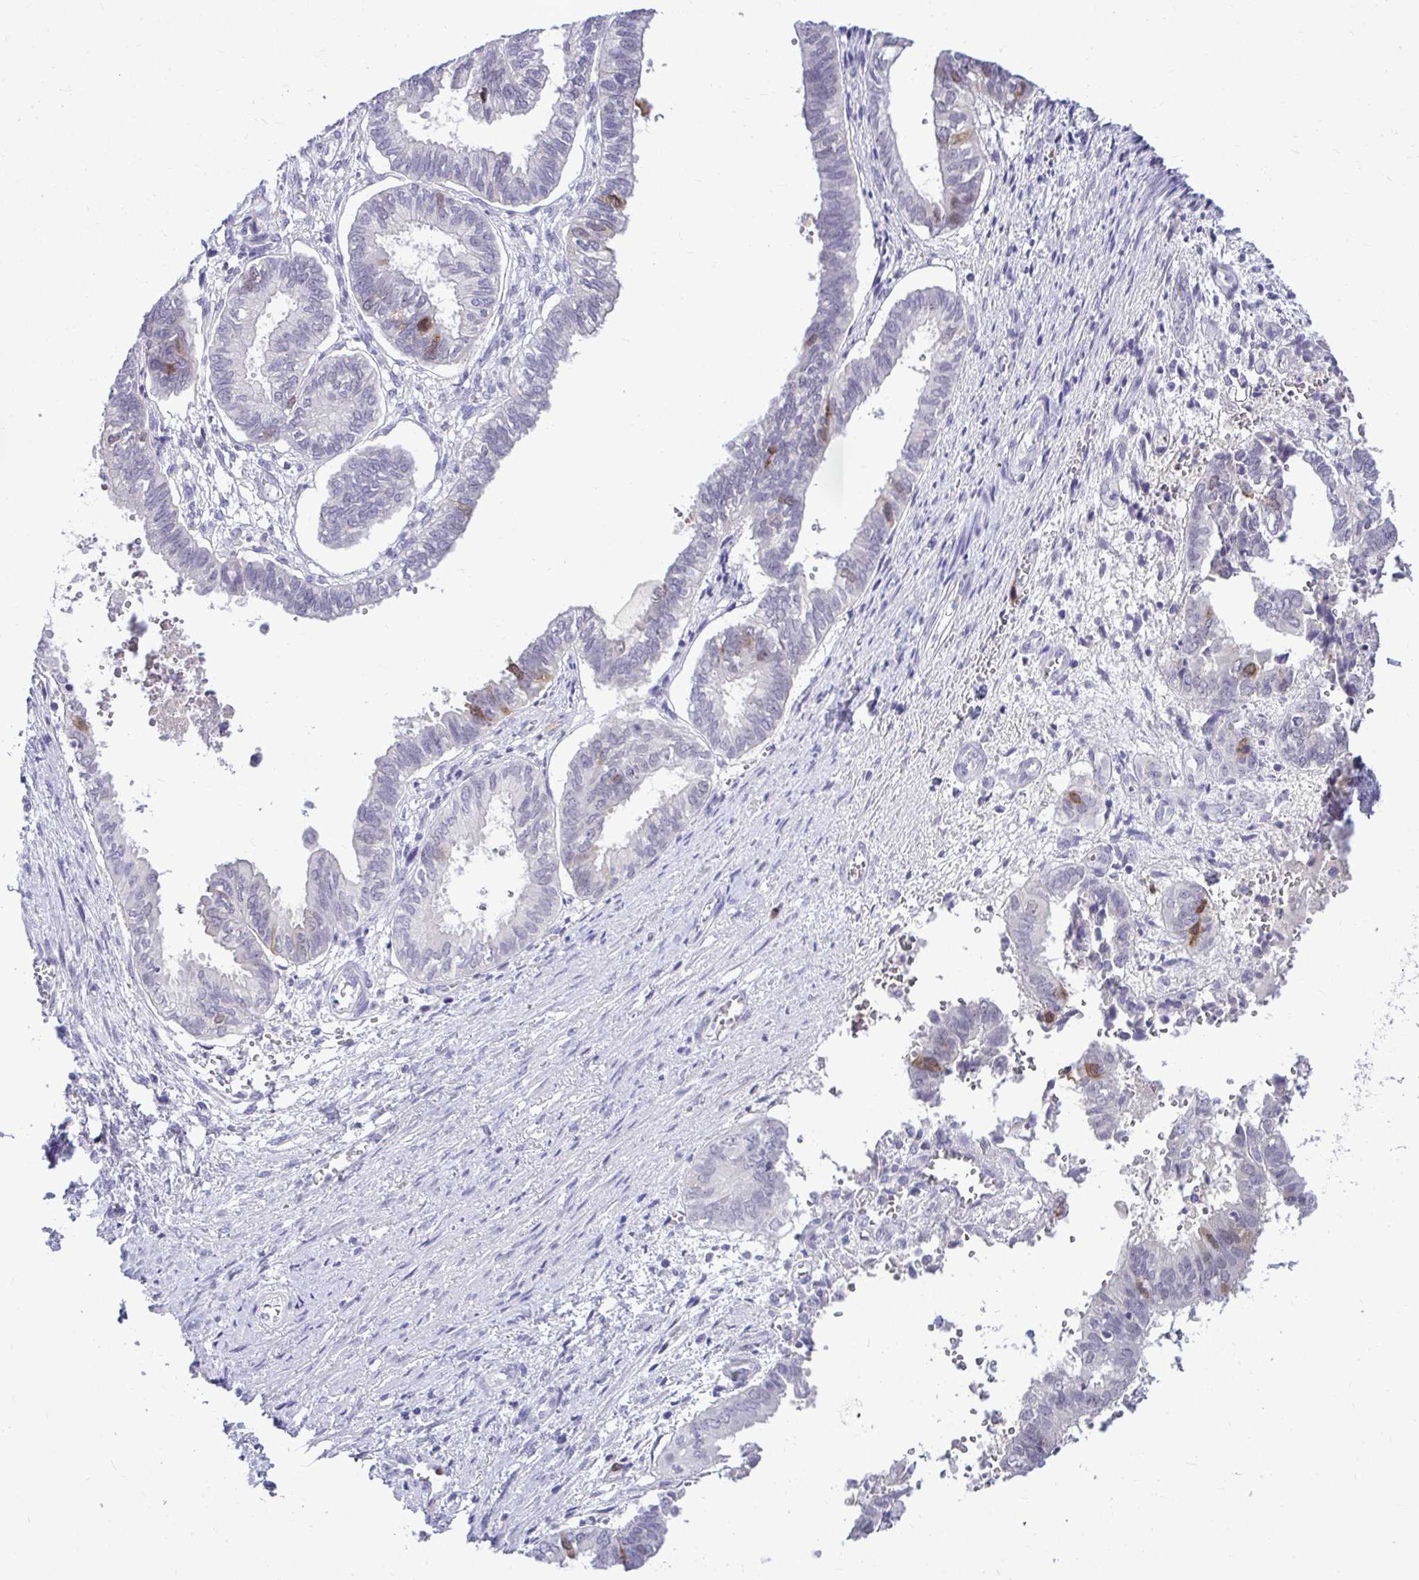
{"staining": {"intensity": "strong", "quantity": "<25%", "location": "cytoplasmic/membranous"}, "tissue": "ovarian cancer", "cell_type": "Tumor cells", "image_type": "cancer", "snomed": [{"axis": "morphology", "description": "Carcinoma, endometroid"}, {"axis": "topography", "description": "Ovary"}], "caption": "Immunohistochemical staining of endometroid carcinoma (ovarian) exhibits strong cytoplasmic/membranous protein positivity in approximately <25% of tumor cells. (DAB IHC, brown staining for protein, blue staining for nuclei).", "gene": "CDC20", "patient": {"sex": "female", "age": 64}}